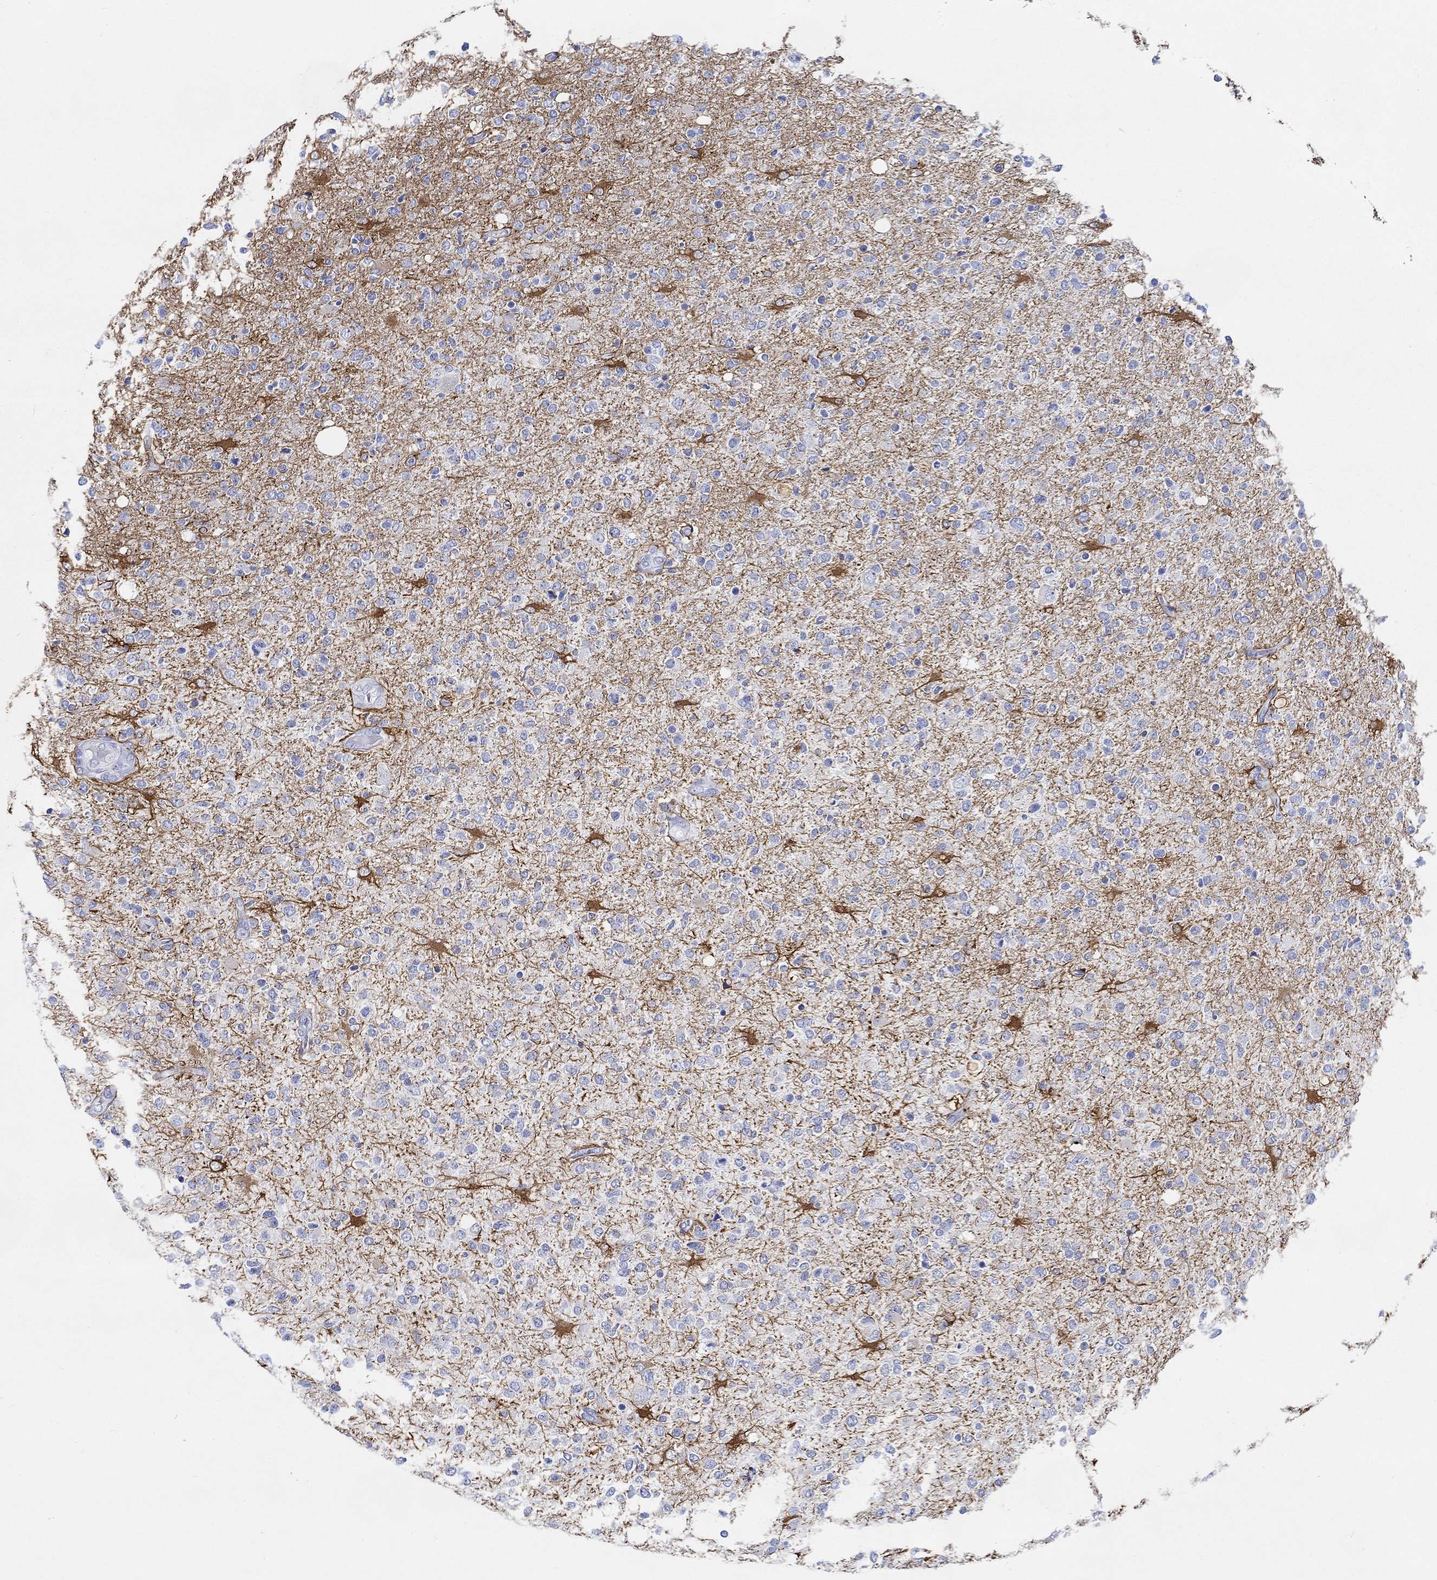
{"staining": {"intensity": "strong", "quantity": "<25%", "location": "cytoplasmic/membranous"}, "tissue": "glioma", "cell_type": "Tumor cells", "image_type": "cancer", "snomed": [{"axis": "morphology", "description": "Glioma, malignant, High grade"}, {"axis": "topography", "description": "Cerebral cortex"}], "caption": "The histopathology image displays immunohistochemical staining of glioma. There is strong cytoplasmic/membranous positivity is appreciated in approximately <25% of tumor cells.", "gene": "FBXO2", "patient": {"sex": "male", "age": 70}}